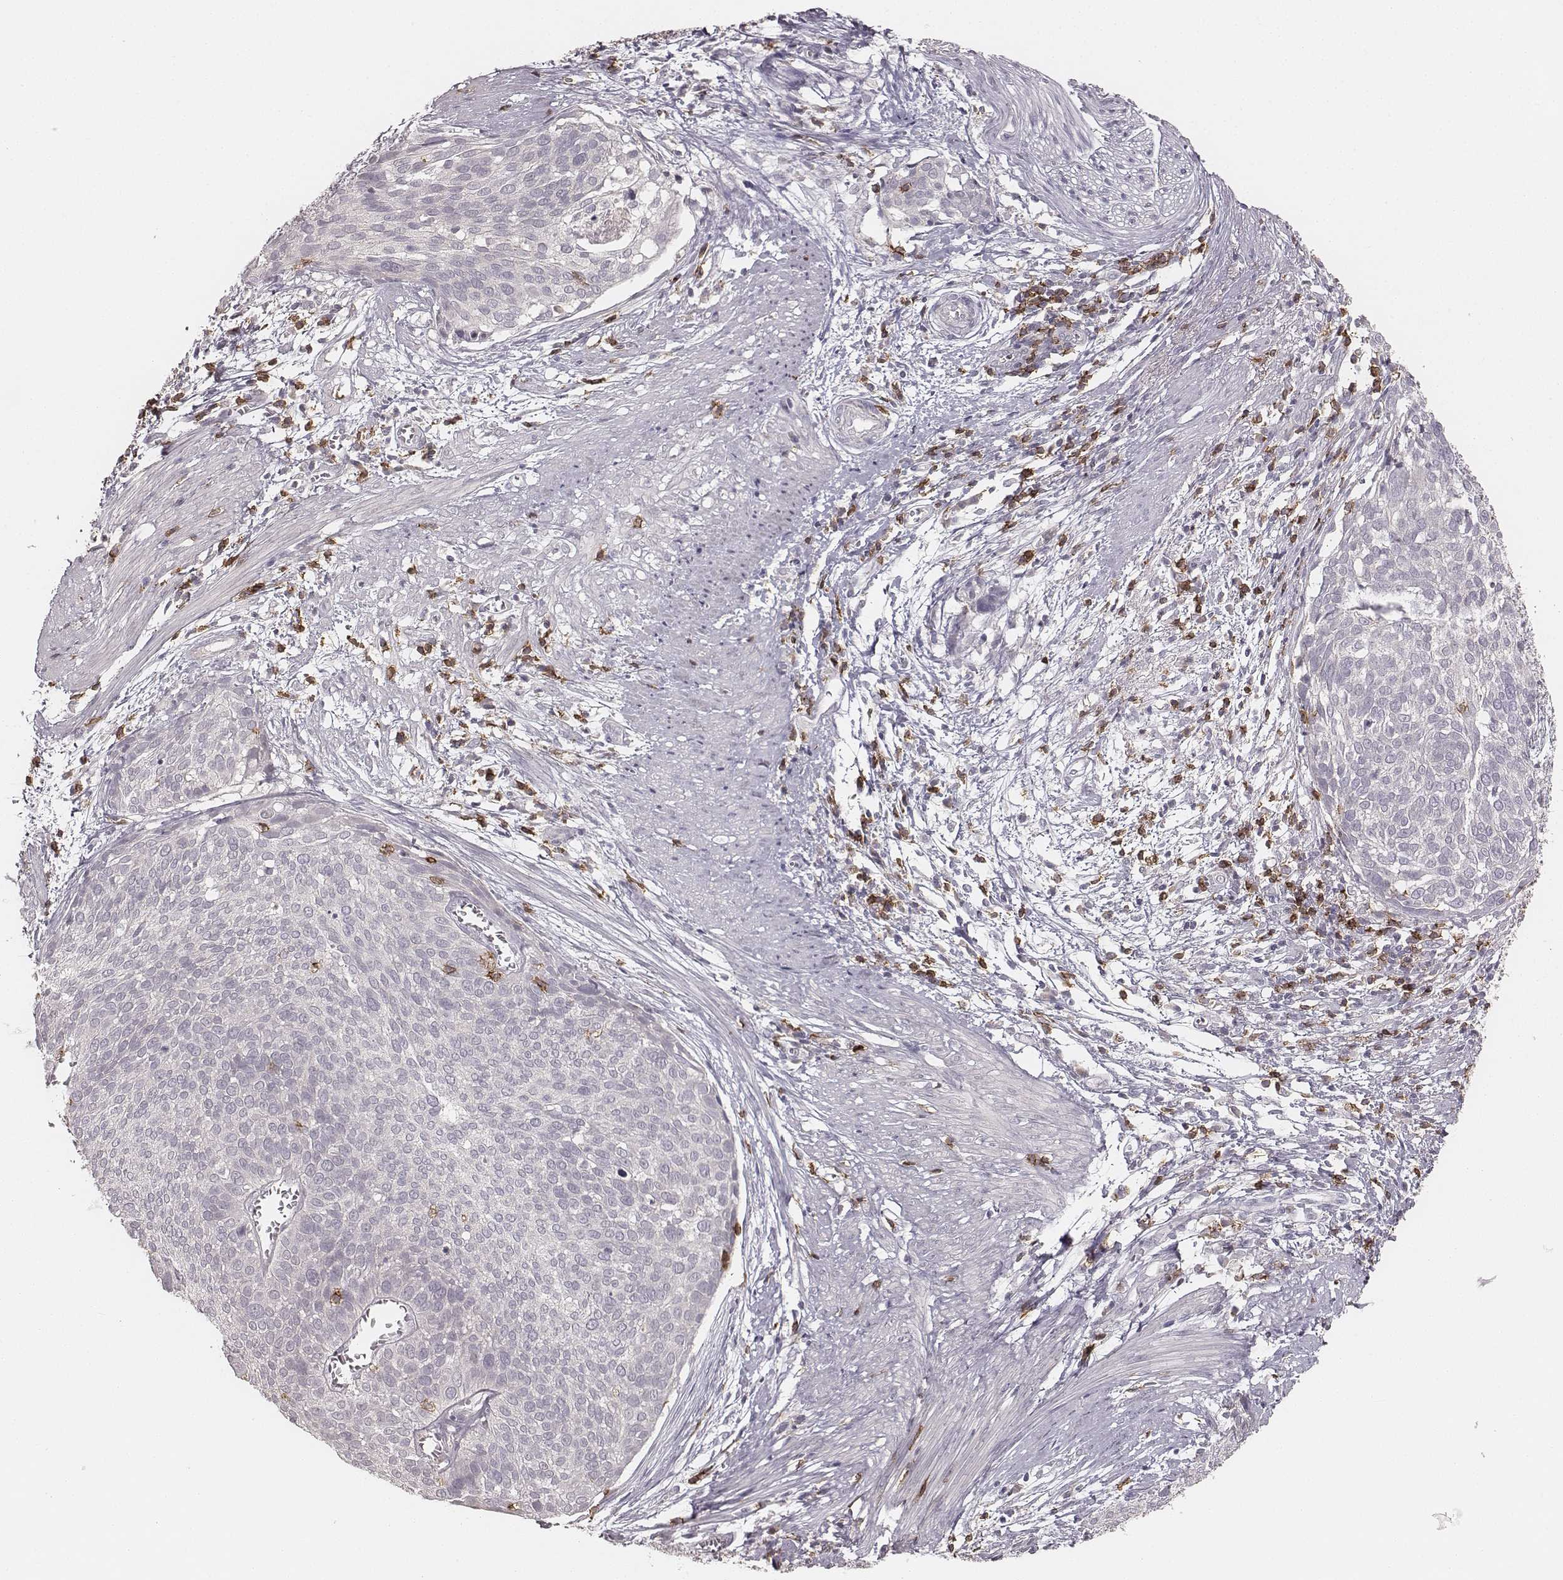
{"staining": {"intensity": "negative", "quantity": "none", "location": "none"}, "tissue": "cervical cancer", "cell_type": "Tumor cells", "image_type": "cancer", "snomed": [{"axis": "morphology", "description": "Squamous cell carcinoma, NOS"}, {"axis": "topography", "description": "Cervix"}], "caption": "Human cervical squamous cell carcinoma stained for a protein using IHC reveals no expression in tumor cells.", "gene": "CD8A", "patient": {"sex": "female", "age": 39}}